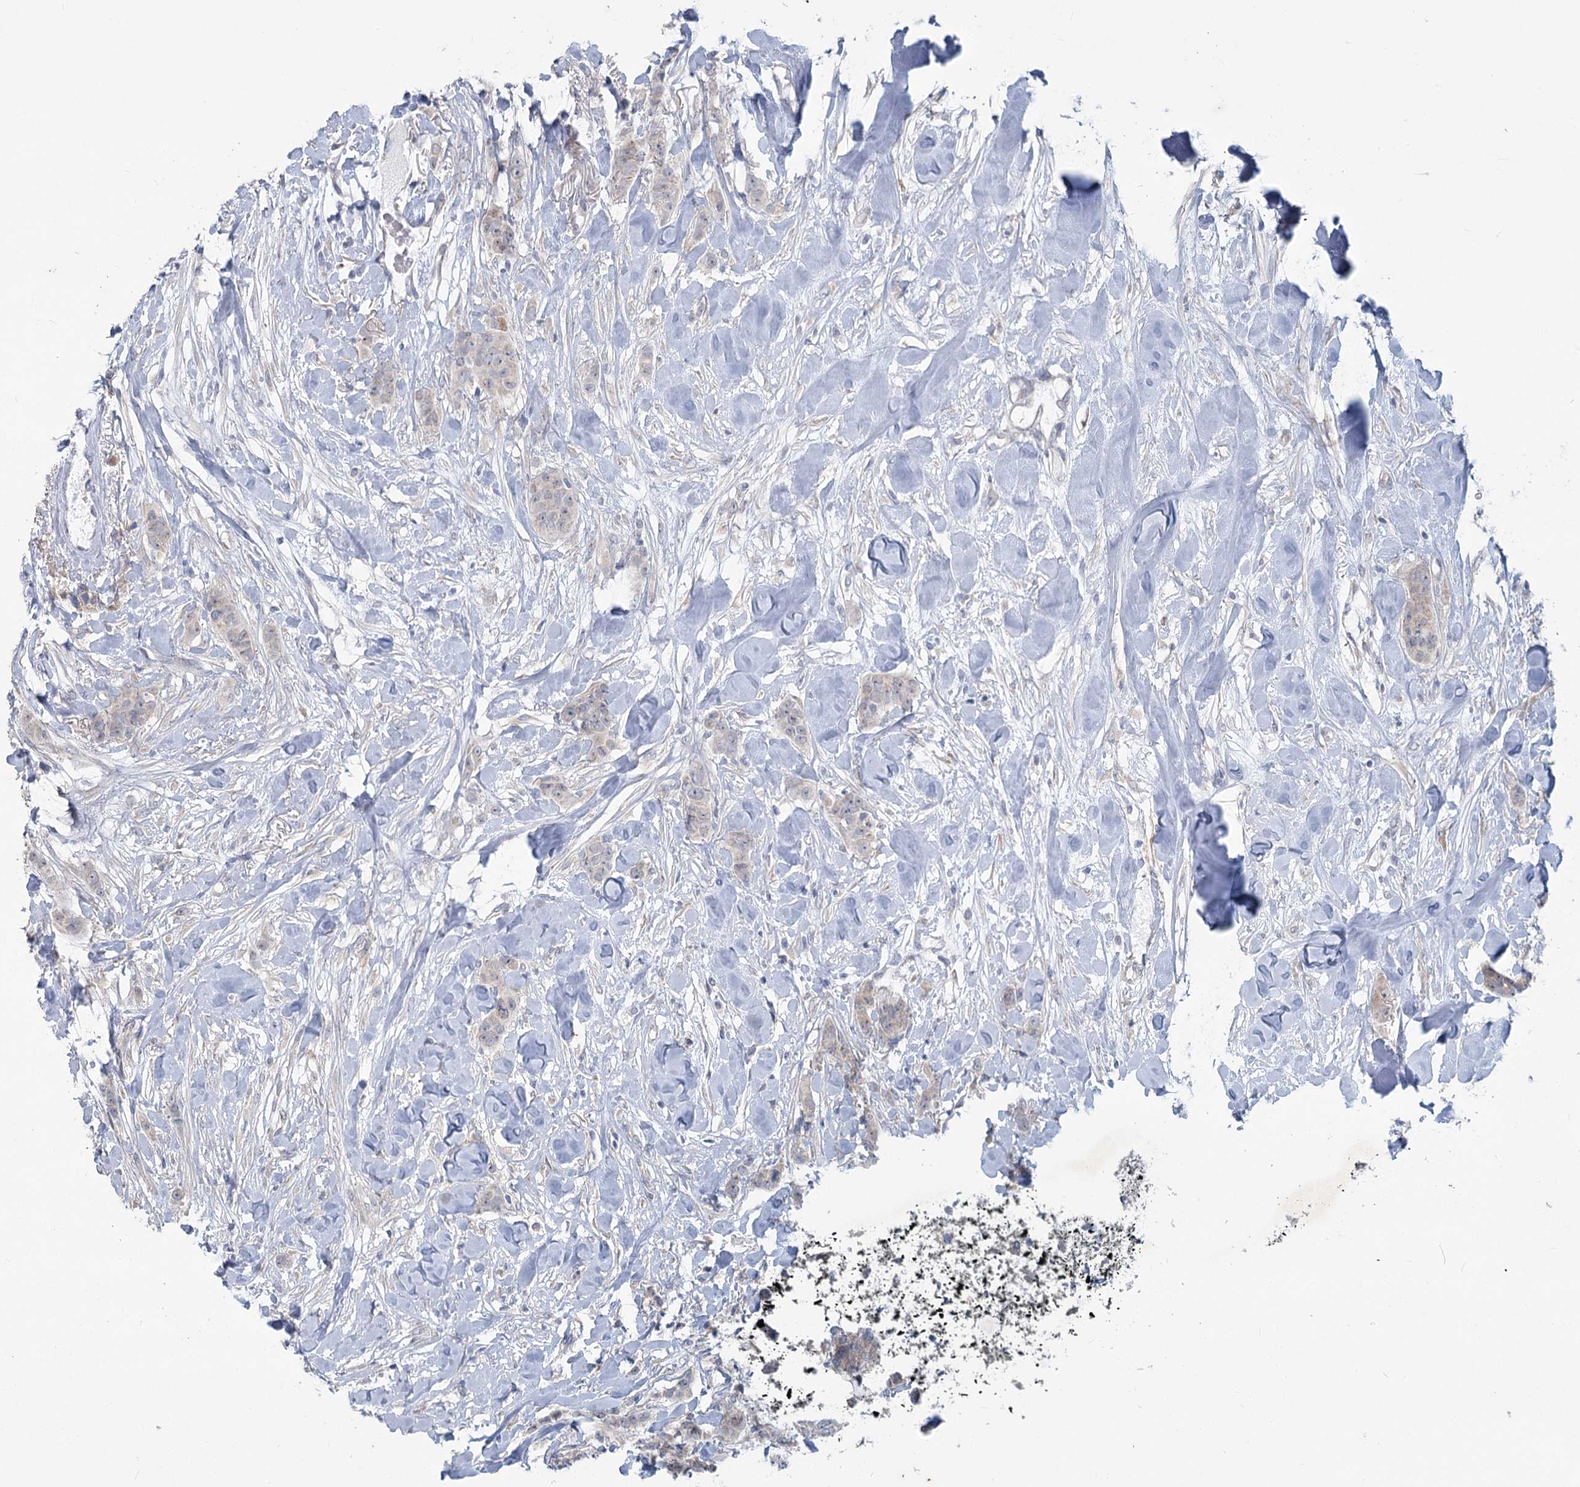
{"staining": {"intensity": "negative", "quantity": "none", "location": "none"}, "tissue": "breast cancer", "cell_type": "Tumor cells", "image_type": "cancer", "snomed": [{"axis": "morphology", "description": "Duct carcinoma"}, {"axis": "topography", "description": "Breast"}], "caption": "The immunohistochemistry image has no significant positivity in tumor cells of breast cancer (intraductal carcinoma) tissue.", "gene": "PLA2G12A", "patient": {"sex": "female", "age": 40}}